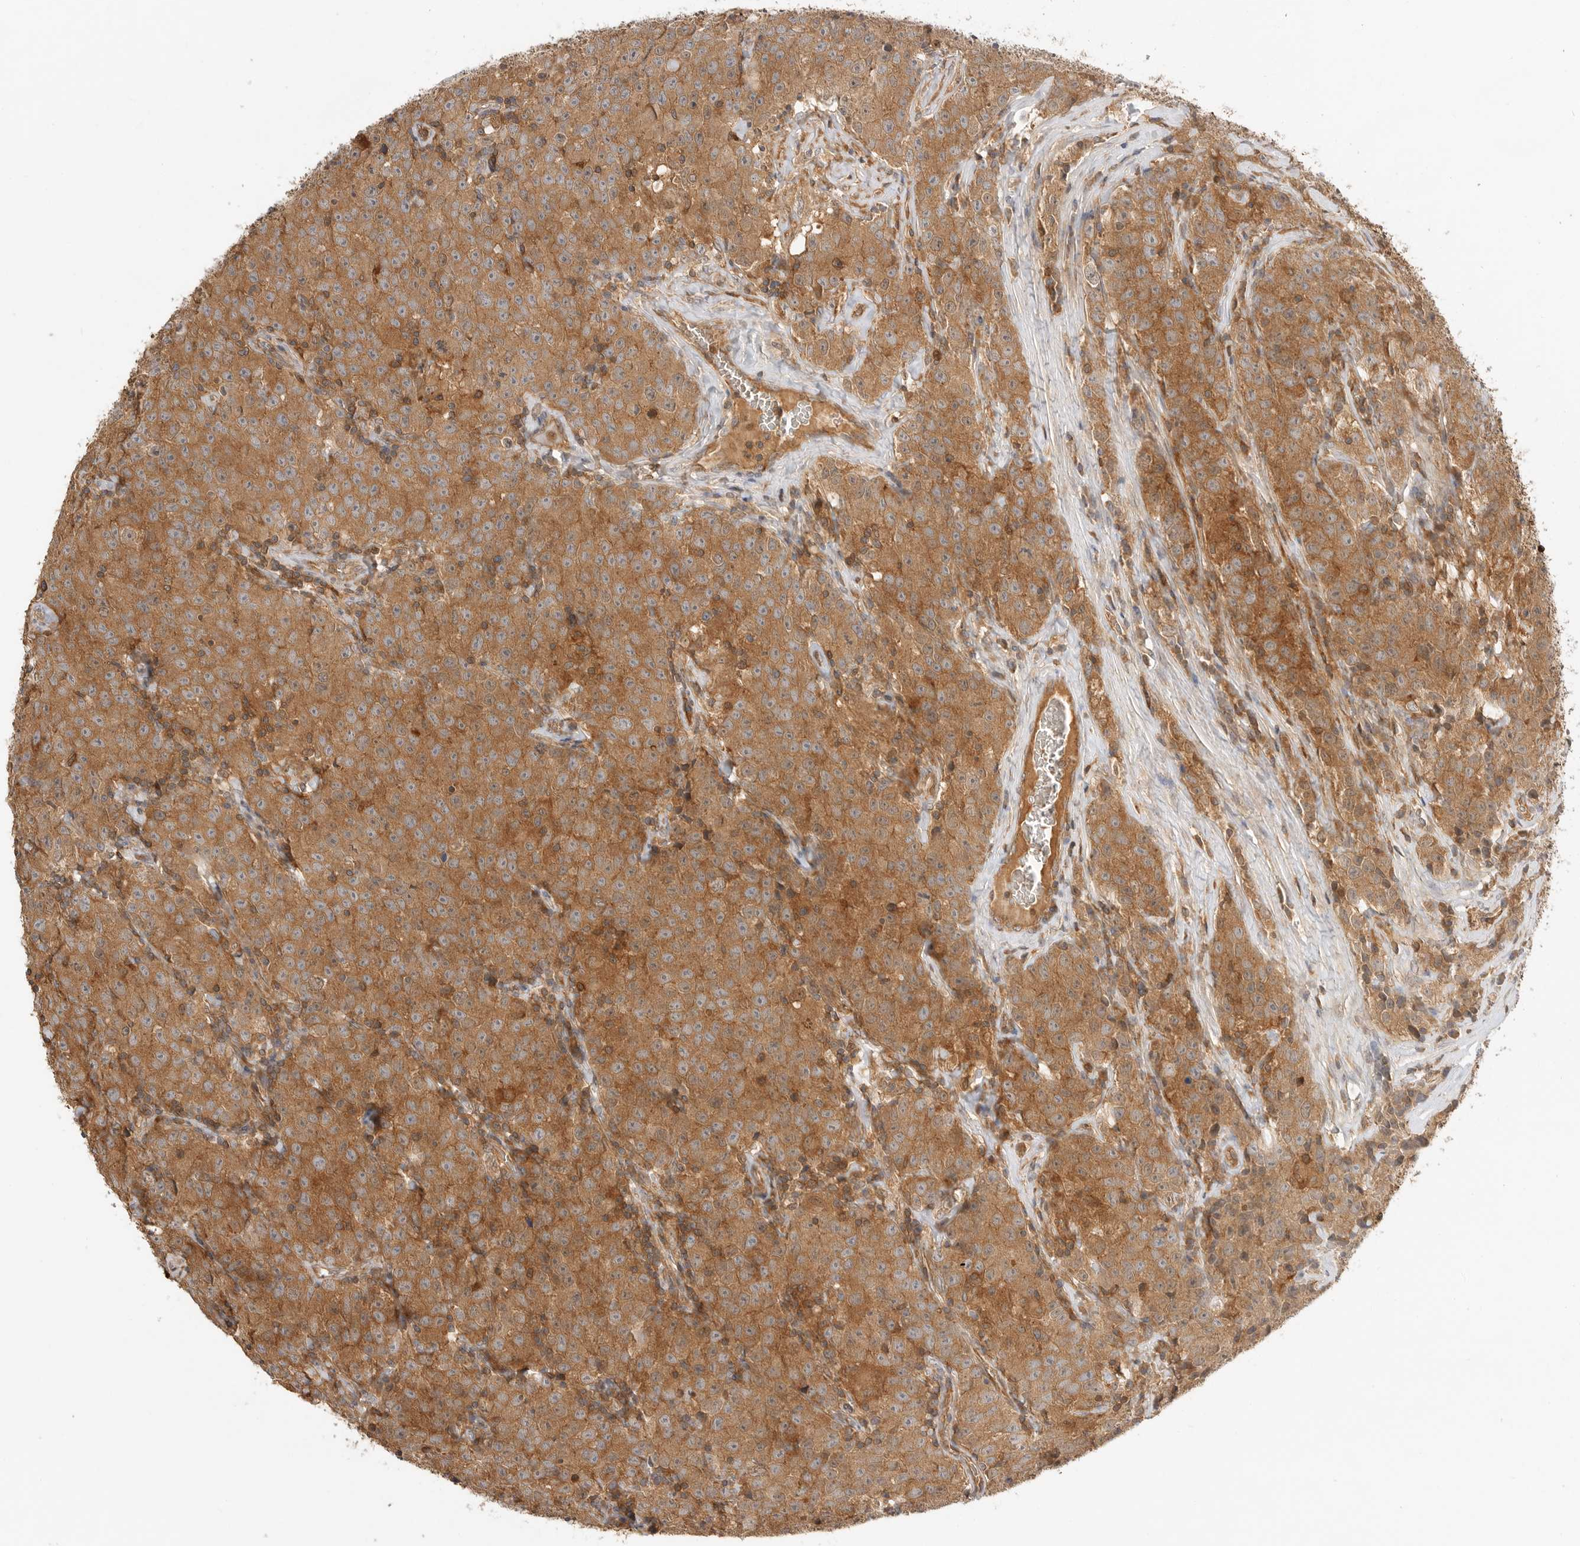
{"staining": {"intensity": "strong", "quantity": ">75%", "location": "cytoplasmic/membranous"}, "tissue": "testis cancer", "cell_type": "Tumor cells", "image_type": "cancer", "snomed": [{"axis": "morphology", "description": "Seminoma, NOS"}, {"axis": "morphology", "description": "Carcinoma, Embryonal, NOS"}, {"axis": "topography", "description": "Testis"}], "caption": "Human testis cancer (seminoma) stained with a protein marker exhibits strong staining in tumor cells.", "gene": "CLDN12", "patient": {"sex": "male", "age": 43}}